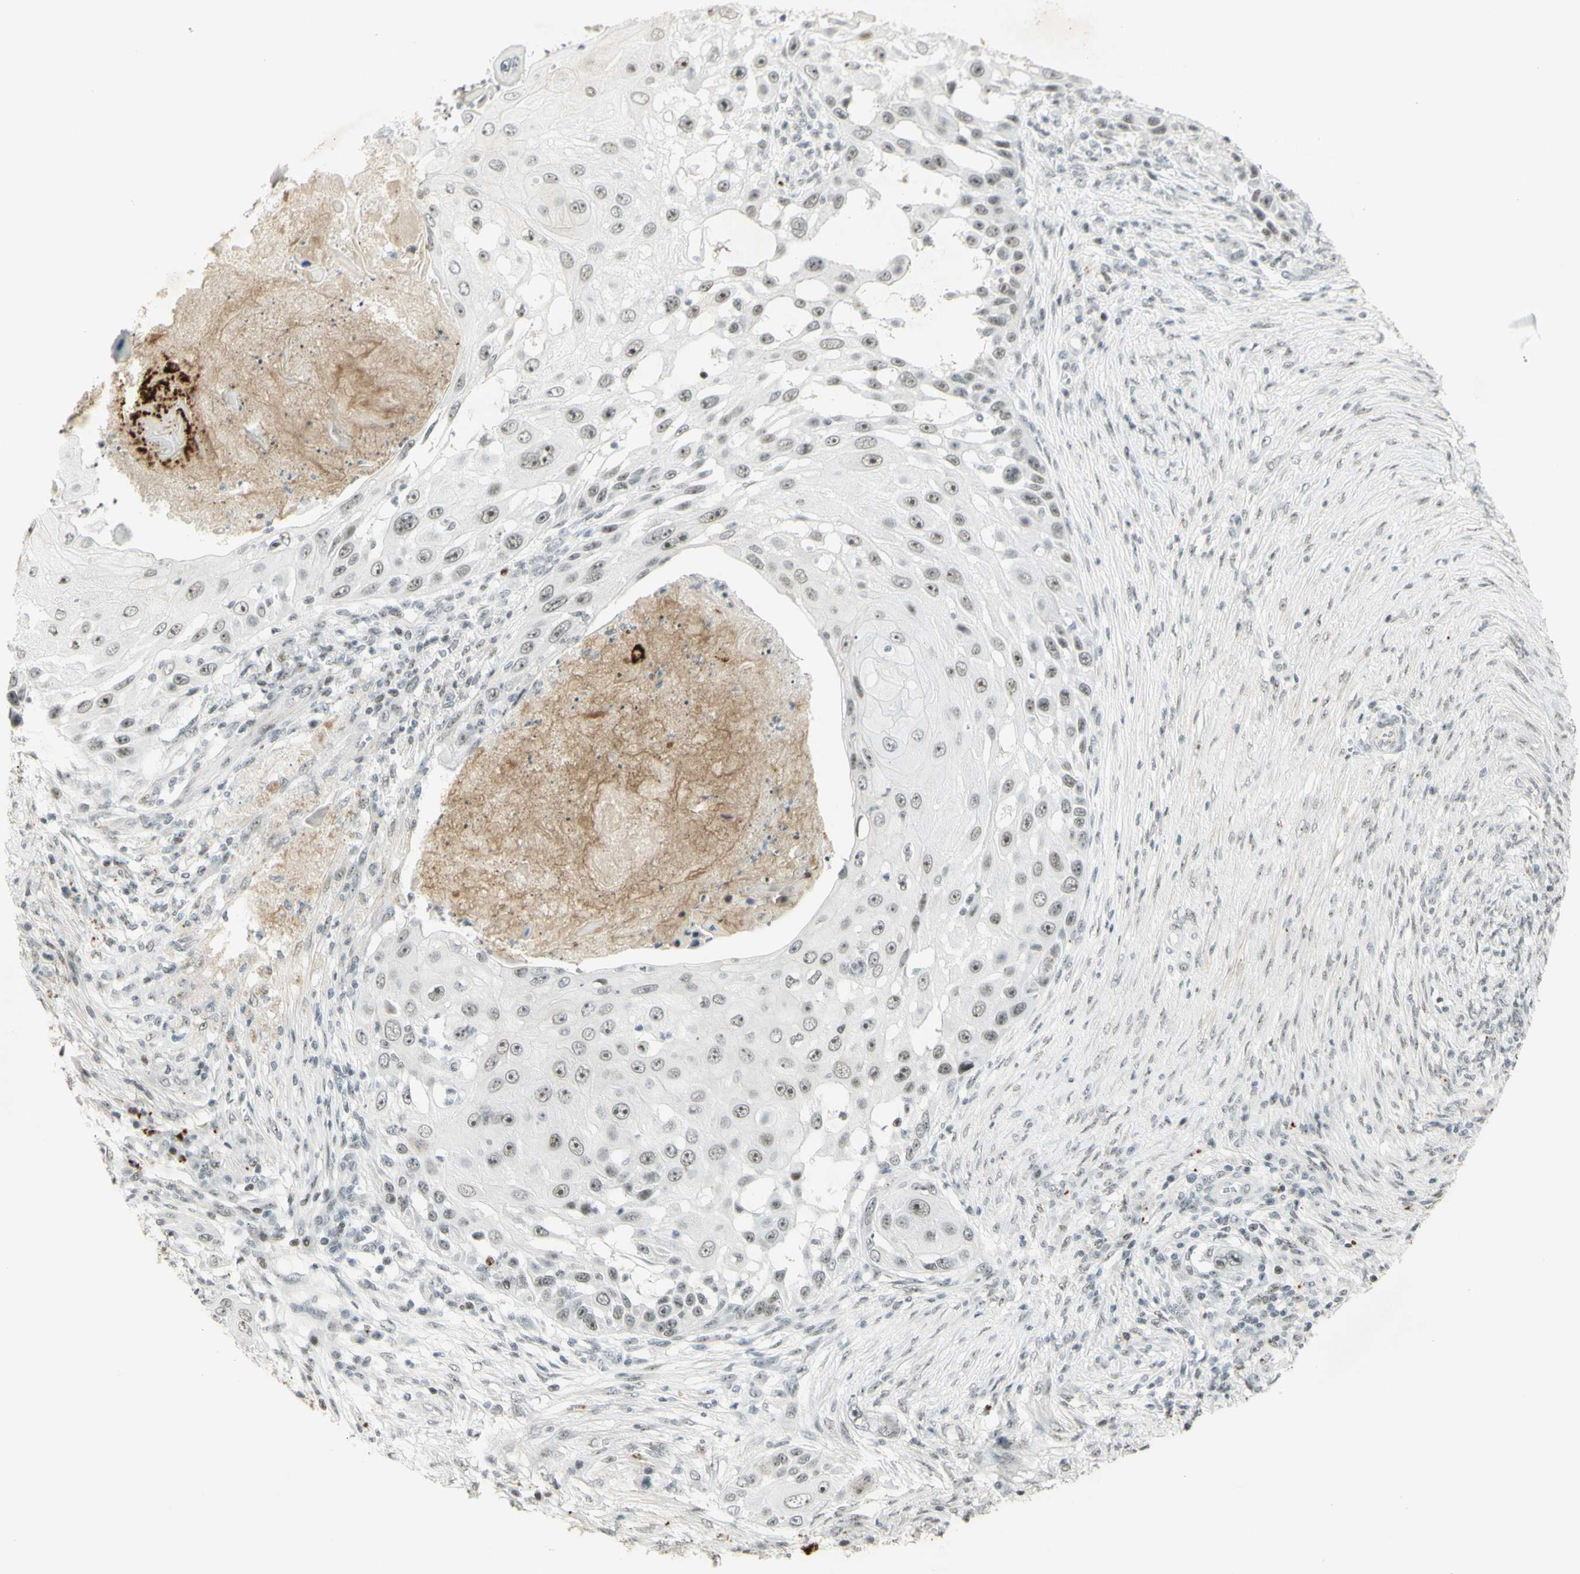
{"staining": {"intensity": "moderate", "quantity": ">75%", "location": "nuclear"}, "tissue": "skin cancer", "cell_type": "Tumor cells", "image_type": "cancer", "snomed": [{"axis": "morphology", "description": "Squamous cell carcinoma, NOS"}, {"axis": "topography", "description": "Skin"}], "caption": "Human squamous cell carcinoma (skin) stained with a brown dye exhibits moderate nuclear positive staining in about >75% of tumor cells.", "gene": "IRF1", "patient": {"sex": "female", "age": 44}}